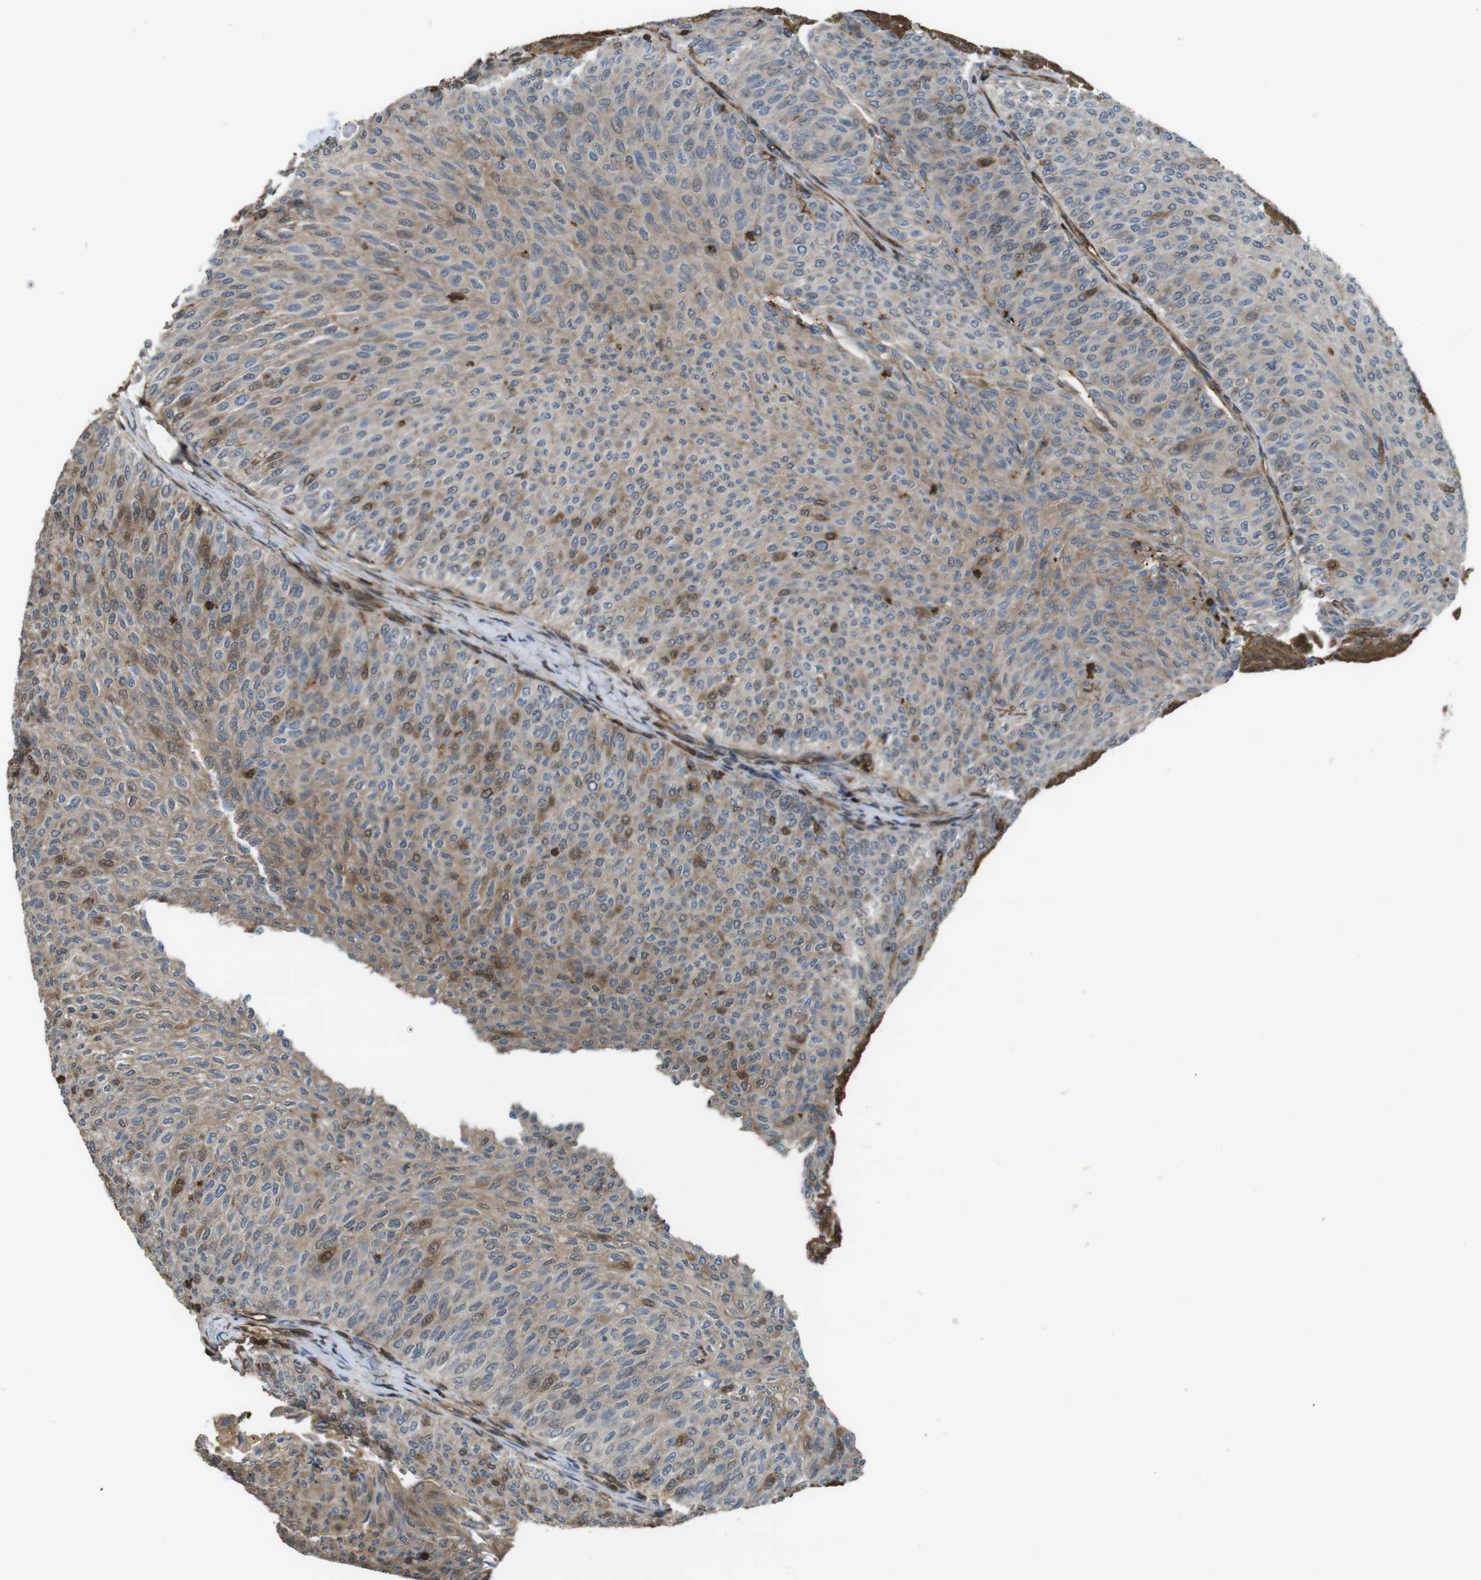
{"staining": {"intensity": "moderate", "quantity": ">75%", "location": "cytoplasmic/membranous,nuclear"}, "tissue": "urothelial cancer", "cell_type": "Tumor cells", "image_type": "cancer", "snomed": [{"axis": "morphology", "description": "Urothelial carcinoma, Low grade"}, {"axis": "topography", "description": "Urinary bladder"}], "caption": "High-power microscopy captured an immunohistochemistry (IHC) histopathology image of low-grade urothelial carcinoma, revealing moderate cytoplasmic/membranous and nuclear staining in approximately >75% of tumor cells. The staining was performed using DAB (3,3'-diaminobenzidine) to visualize the protein expression in brown, while the nuclei were stained in blue with hematoxylin (Magnification: 20x).", "gene": "ARHGDIA", "patient": {"sex": "male", "age": 78}}